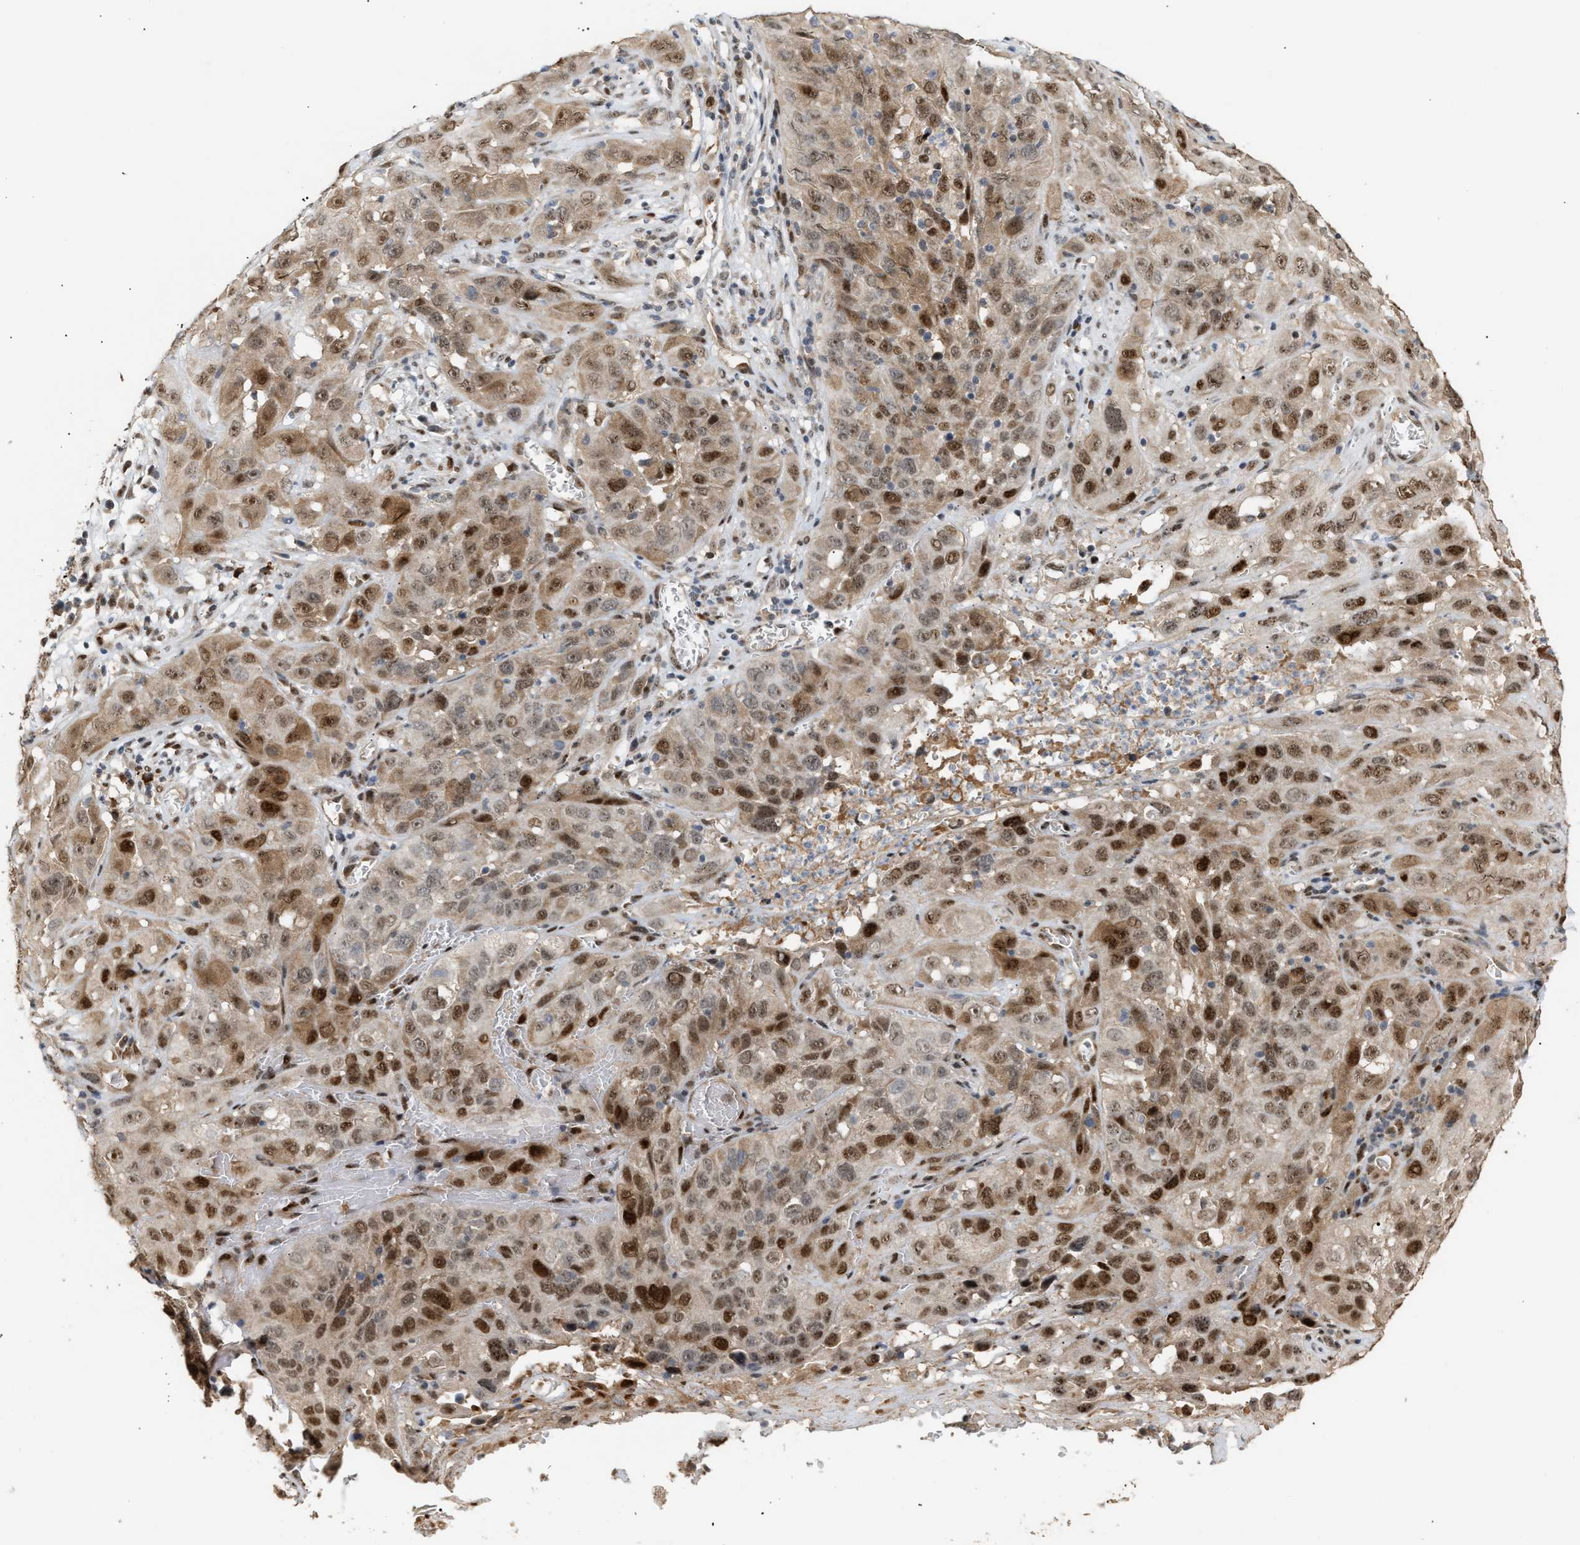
{"staining": {"intensity": "strong", "quantity": ">75%", "location": "cytoplasmic/membranous,nuclear"}, "tissue": "cervical cancer", "cell_type": "Tumor cells", "image_type": "cancer", "snomed": [{"axis": "morphology", "description": "Squamous cell carcinoma, NOS"}, {"axis": "topography", "description": "Cervix"}], "caption": "Human cervical squamous cell carcinoma stained for a protein (brown) shows strong cytoplasmic/membranous and nuclear positive staining in approximately >75% of tumor cells.", "gene": "ZFAND5", "patient": {"sex": "female", "age": 32}}